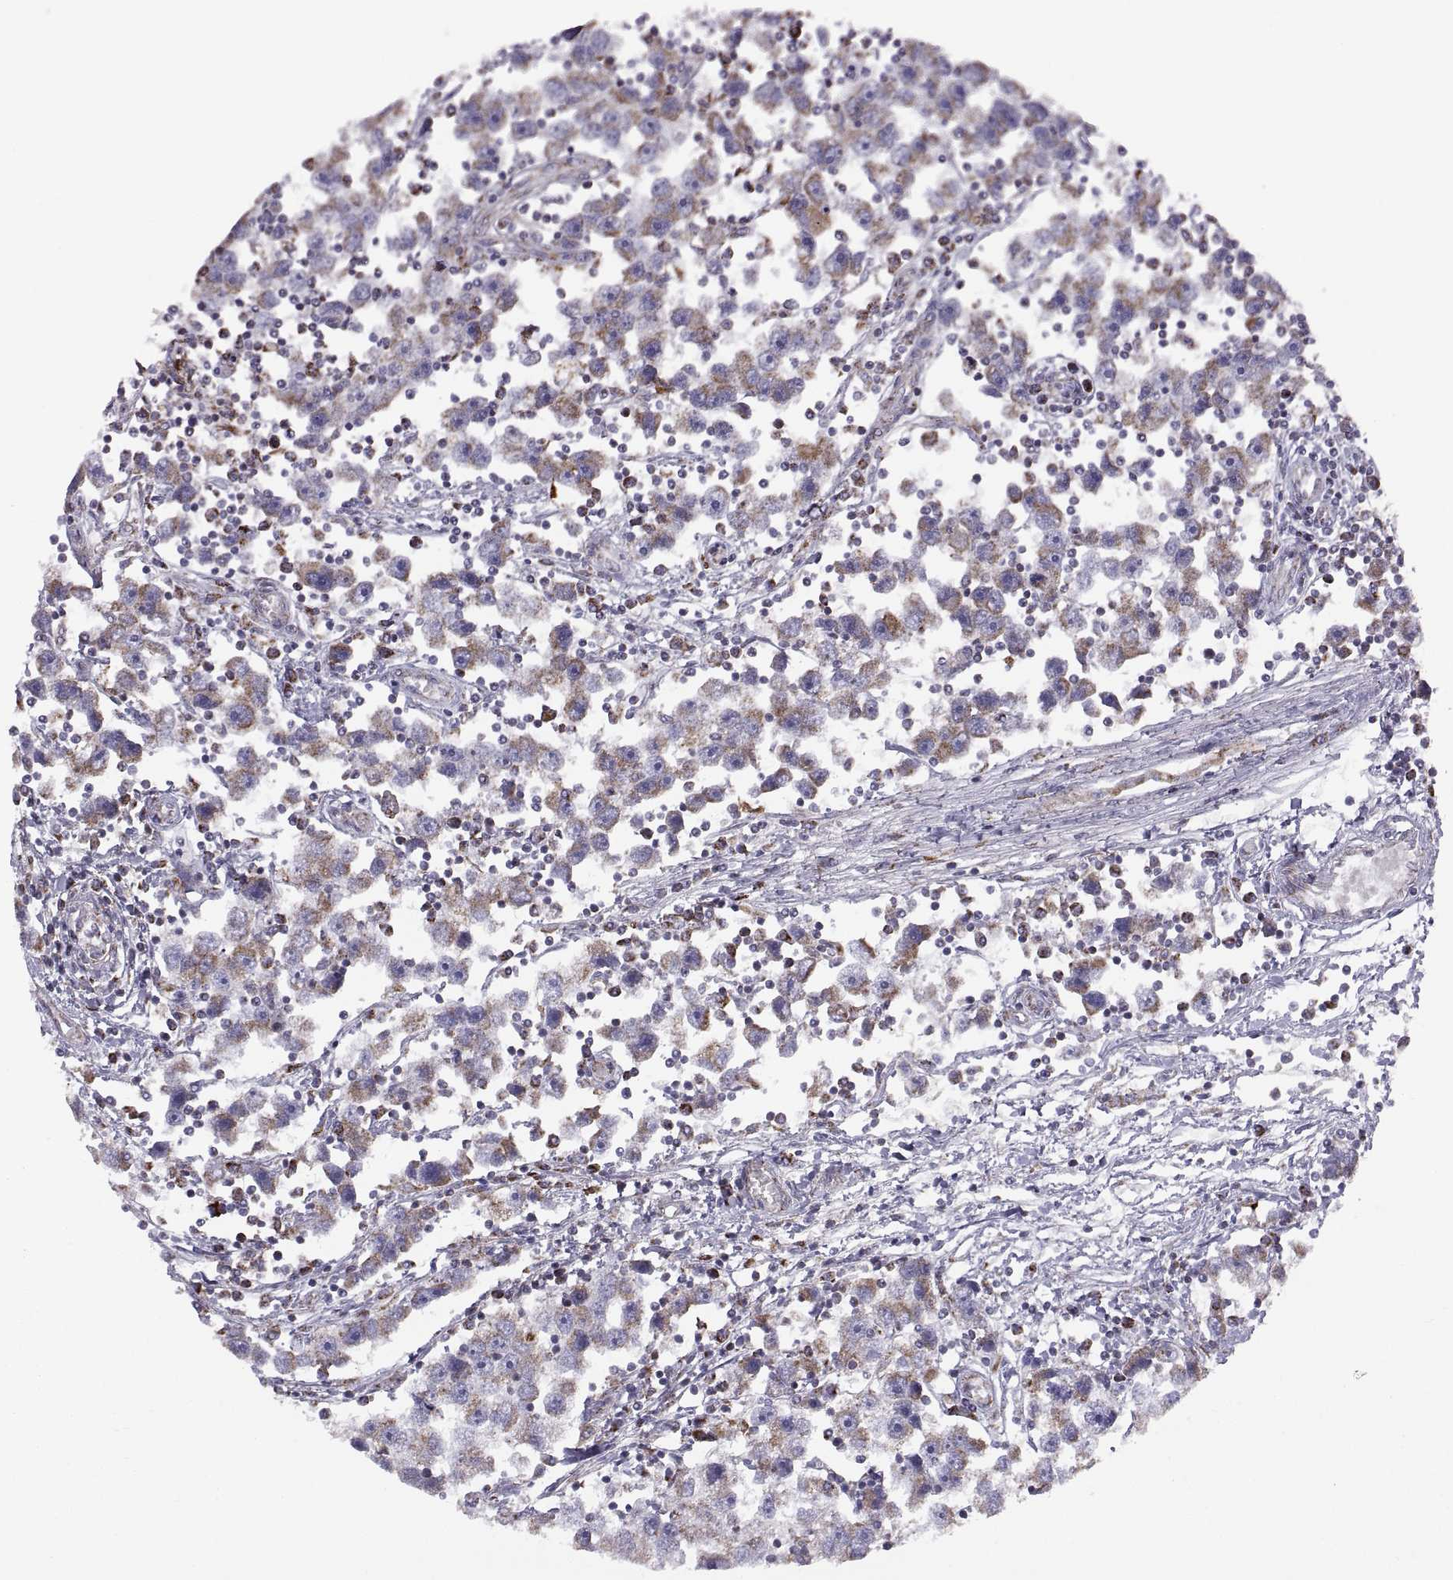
{"staining": {"intensity": "moderate", "quantity": "25%-75%", "location": "cytoplasmic/membranous"}, "tissue": "testis cancer", "cell_type": "Tumor cells", "image_type": "cancer", "snomed": [{"axis": "morphology", "description": "Seminoma, NOS"}, {"axis": "topography", "description": "Testis"}], "caption": "The immunohistochemical stain labels moderate cytoplasmic/membranous staining in tumor cells of testis cancer (seminoma) tissue.", "gene": "ARSD", "patient": {"sex": "male", "age": 30}}